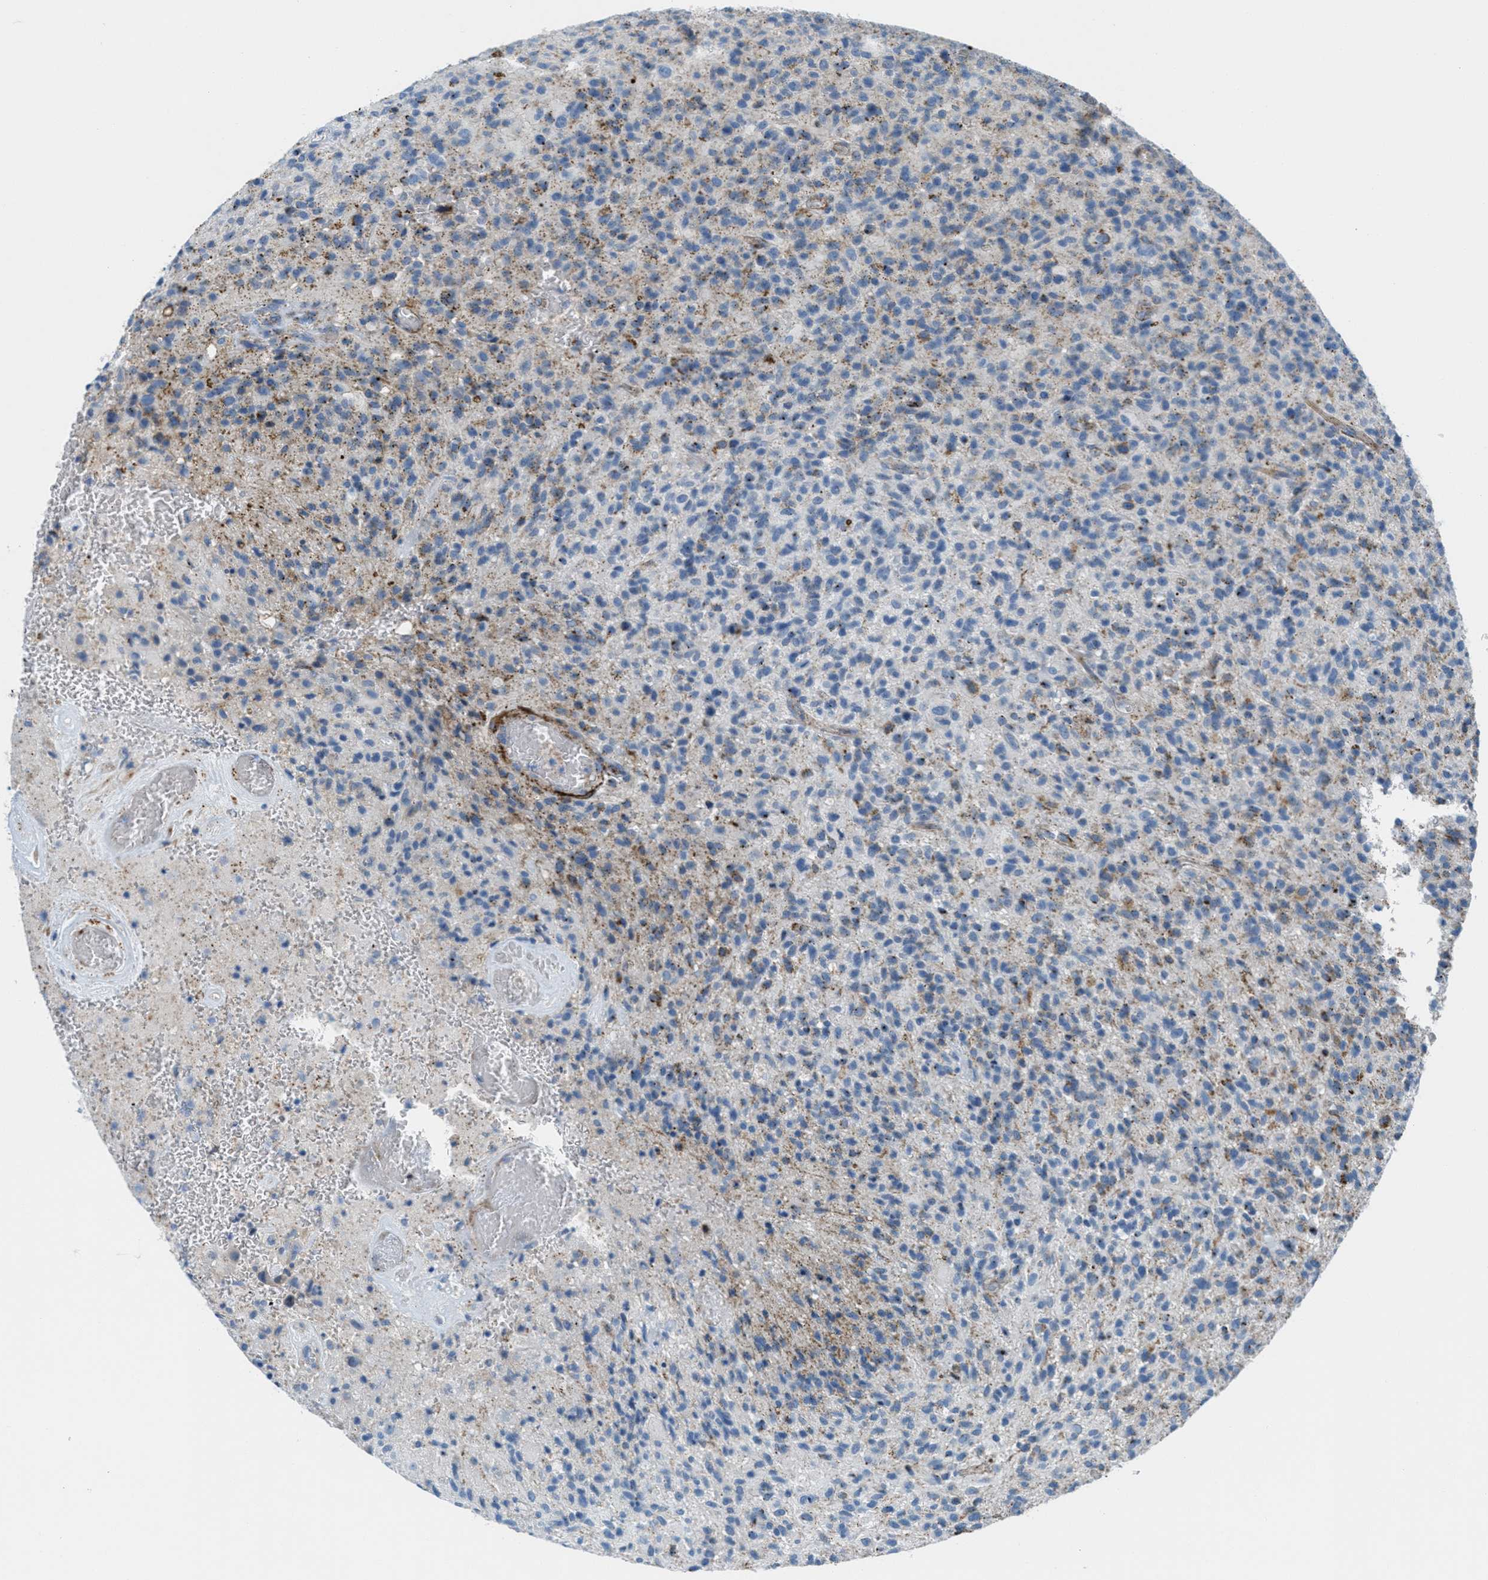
{"staining": {"intensity": "weak", "quantity": "25%-75%", "location": "cytoplasmic/membranous"}, "tissue": "glioma", "cell_type": "Tumor cells", "image_type": "cancer", "snomed": [{"axis": "morphology", "description": "Glioma, malignant, High grade"}, {"axis": "topography", "description": "Brain"}], "caption": "There is low levels of weak cytoplasmic/membranous positivity in tumor cells of glioma, as demonstrated by immunohistochemical staining (brown color).", "gene": "MFSD13A", "patient": {"sex": "male", "age": 71}}